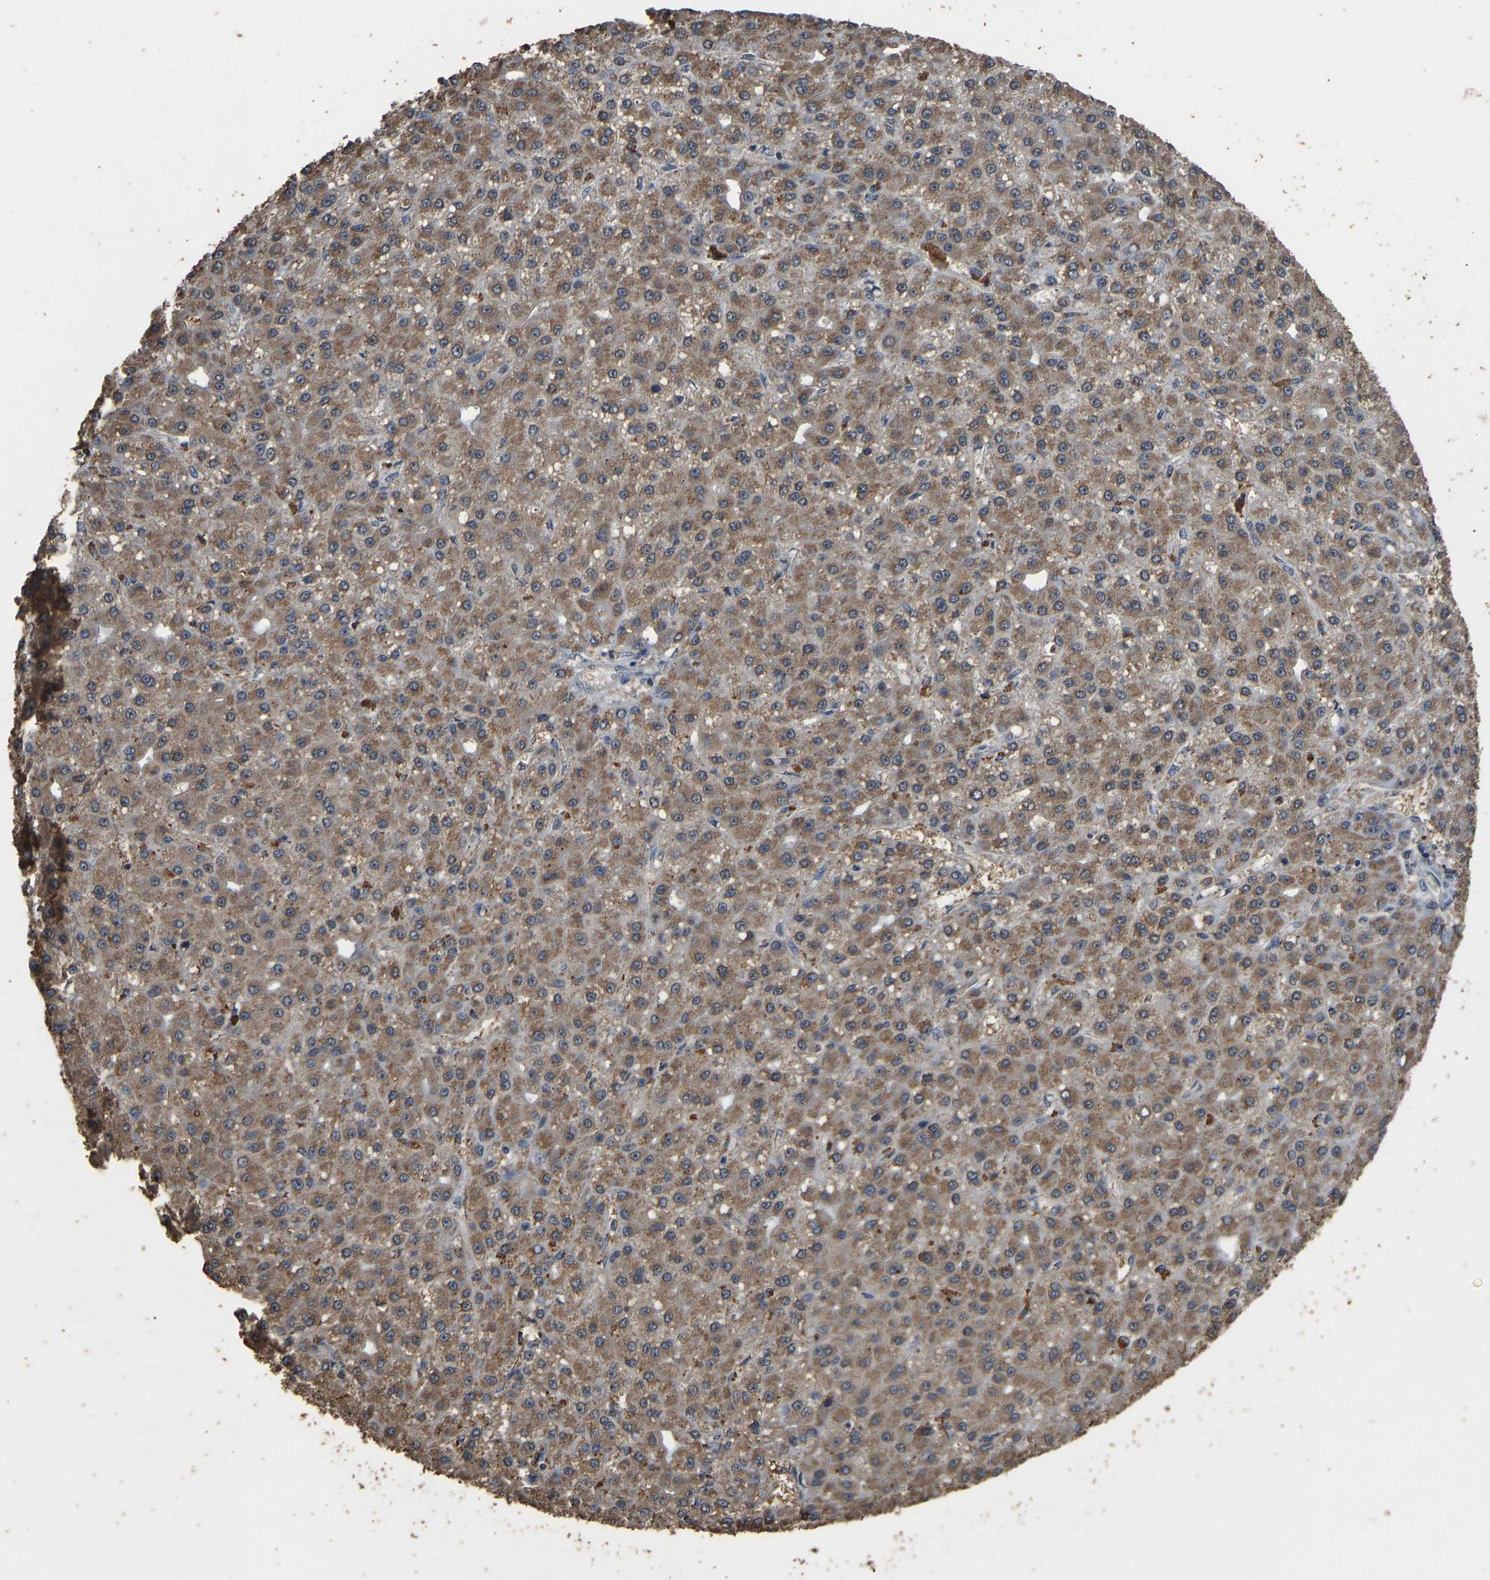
{"staining": {"intensity": "moderate", "quantity": "25%-75%", "location": "cytoplasmic/membranous,nuclear"}, "tissue": "liver cancer", "cell_type": "Tumor cells", "image_type": "cancer", "snomed": [{"axis": "morphology", "description": "Carcinoma, Hepatocellular, NOS"}, {"axis": "topography", "description": "Liver"}], "caption": "Immunohistochemistry staining of liver cancer, which demonstrates medium levels of moderate cytoplasmic/membranous and nuclear expression in approximately 25%-75% of tumor cells indicating moderate cytoplasmic/membranous and nuclear protein positivity. The staining was performed using DAB (brown) for protein detection and nuclei were counterstained in hematoxylin (blue).", "gene": "CIDEC", "patient": {"sex": "male", "age": 67}}